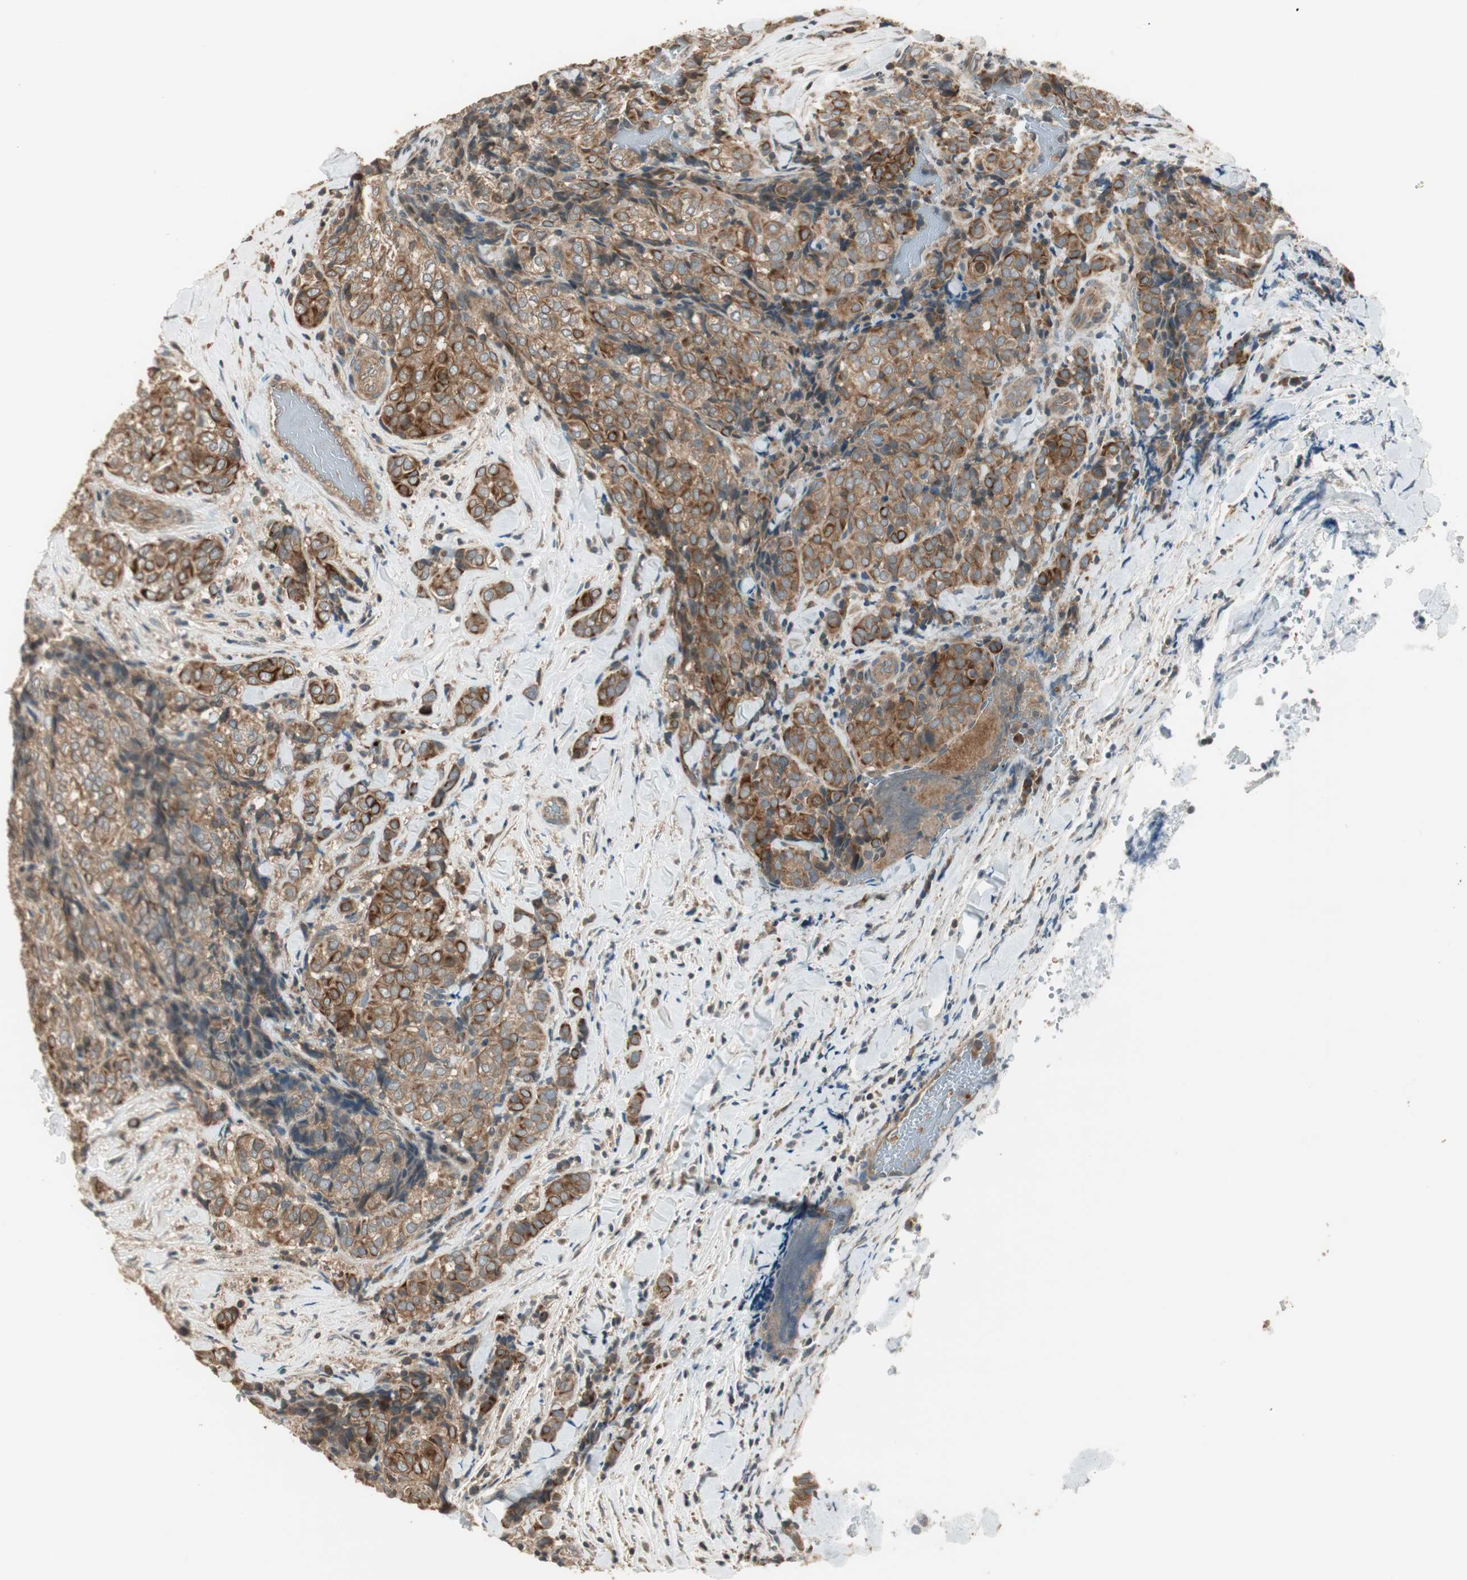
{"staining": {"intensity": "moderate", "quantity": ">75%", "location": "cytoplasmic/membranous"}, "tissue": "thyroid cancer", "cell_type": "Tumor cells", "image_type": "cancer", "snomed": [{"axis": "morphology", "description": "Normal tissue, NOS"}, {"axis": "morphology", "description": "Papillary adenocarcinoma, NOS"}, {"axis": "topography", "description": "Thyroid gland"}], "caption": "Moderate cytoplasmic/membranous positivity is seen in about >75% of tumor cells in papillary adenocarcinoma (thyroid).", "gene": "PFDN5", "patient": {"sex": "female", "age": 30}}